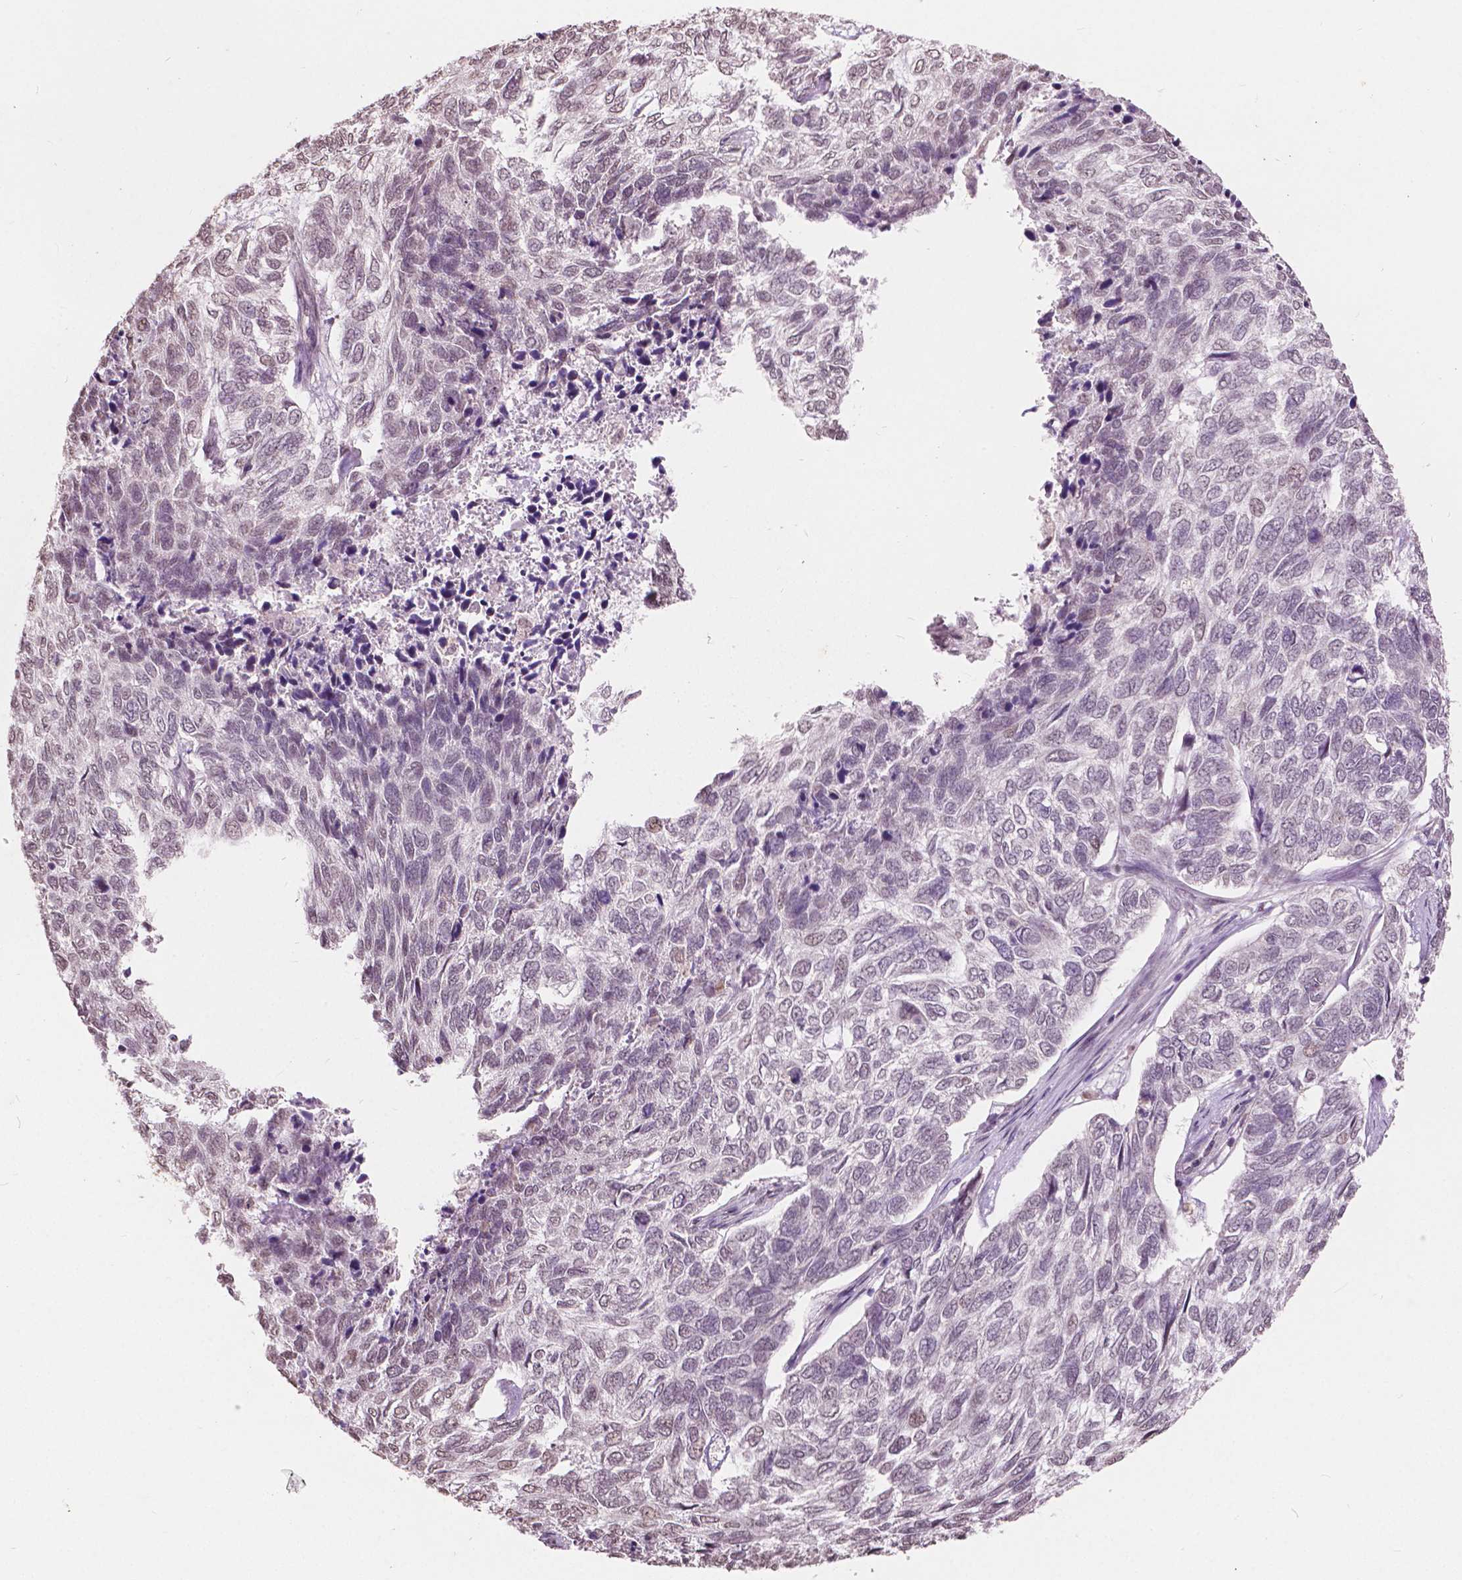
{"staining": {"intensity": "weak", "quantity": "<25%", "location": "nuclear"}, "tissue": "skin cancer", "cell_type": "Tumor cells", "image_type": "cancer", "snomed": [{"axis": "morphology", "description": "Basal cell carcinoma"}, {"axis": "topography", "description": "Skin"}], "caption": "This is an immunohistochemistry (IHC) photomicrograph of human skin basal cell carcinoma. There is no positivity in tumor cells.", "gene": "HOXA10", "patient": {"sex": "female", "age": 65}}